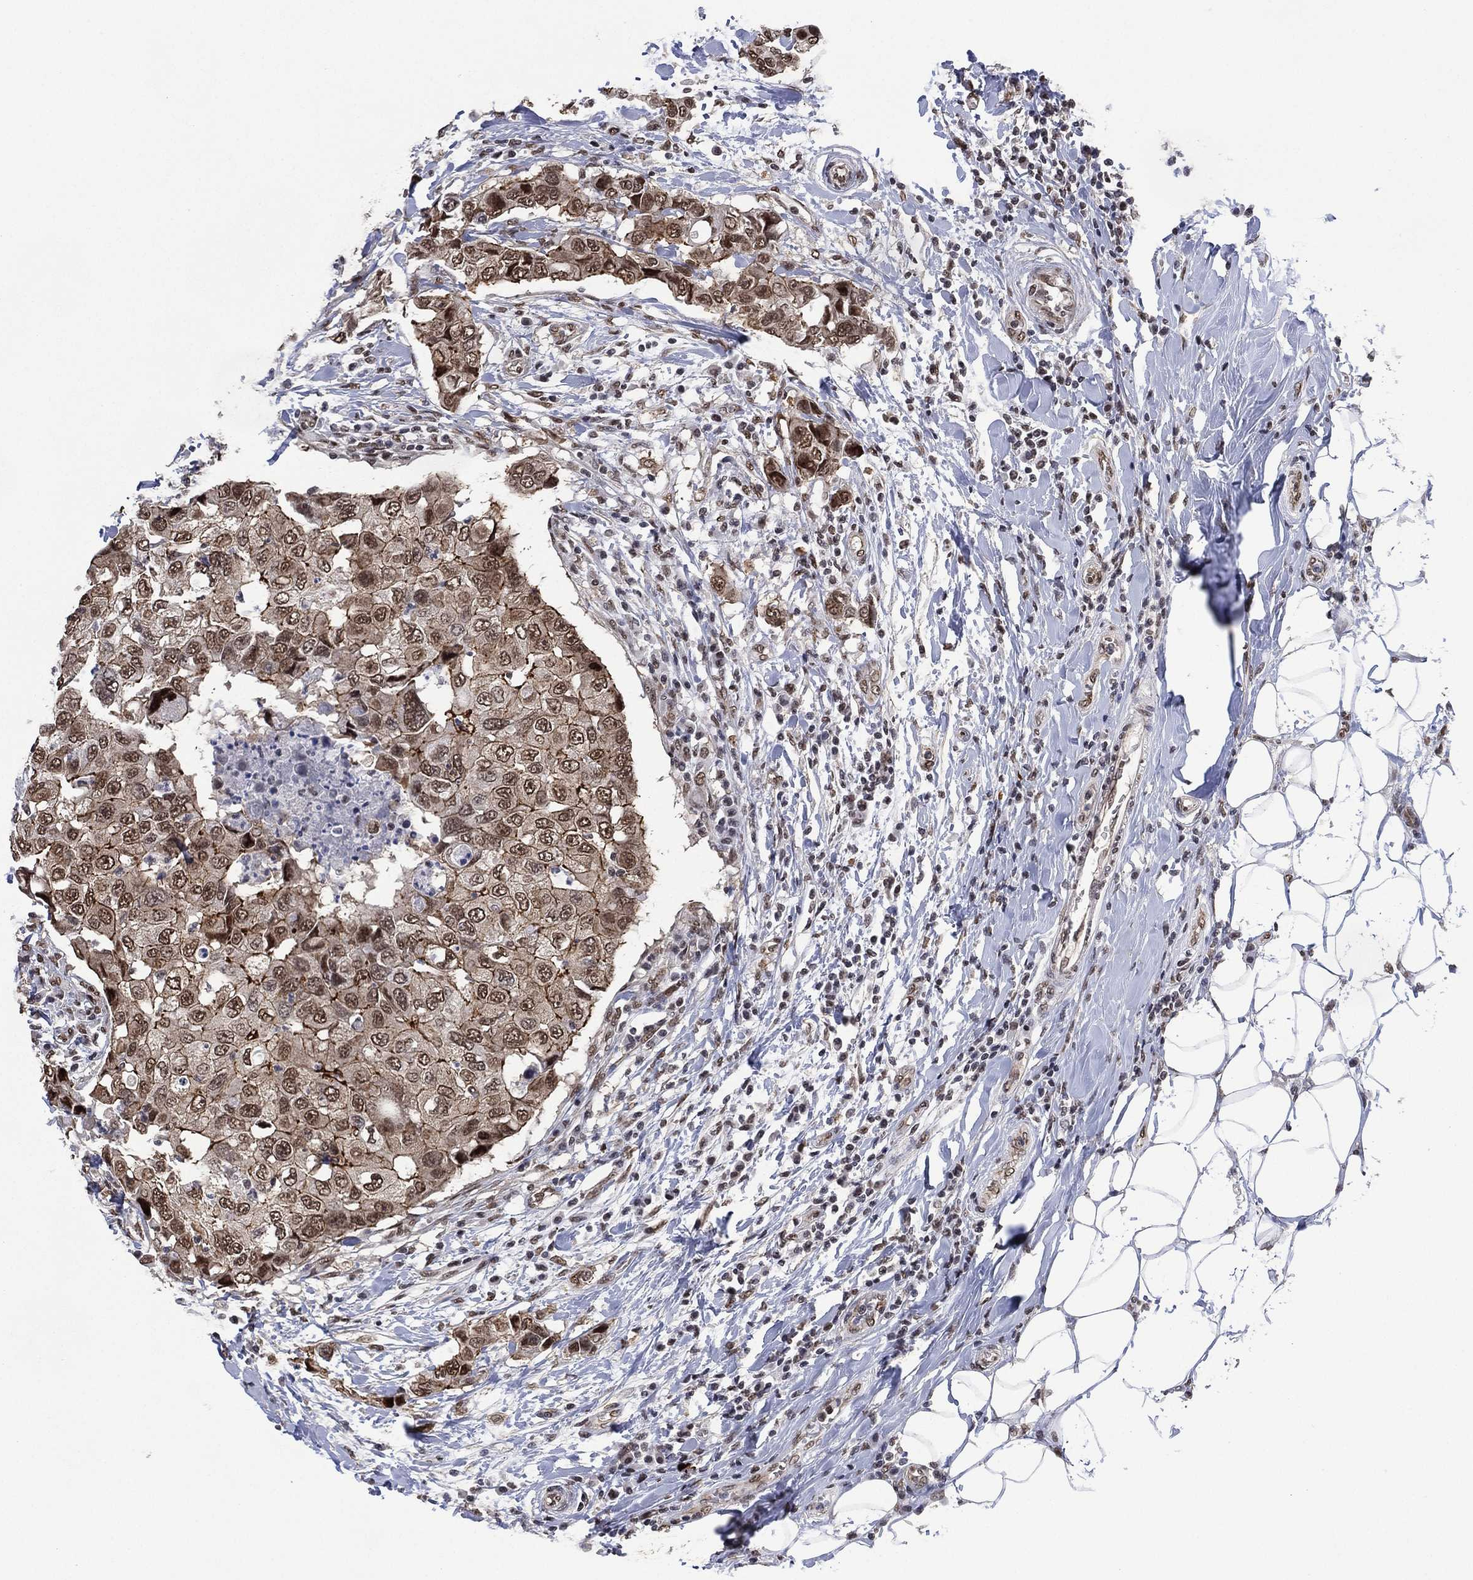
{"staining": {"intensity": "weak", "quantity": ">75%", "location": "nuclear"}, "tissue": "breast cancer", "cell_type": "Tumor cells", "image_type": "cancer", "snomed": [{"axis": "morphology", "description": "Duct carcinoma"}, {"axis": "topography", "description": "Breast"}], "caption": "This image exhibits breast invasive ductal carcinoma stained with IHC to label a protein in brown. The nuclear of tumor cells show weak positivity for the protein. Nuclei are counter-stained blue.", "gene": "EHMT1", "patient": {"sex": "female", "age": 27}}